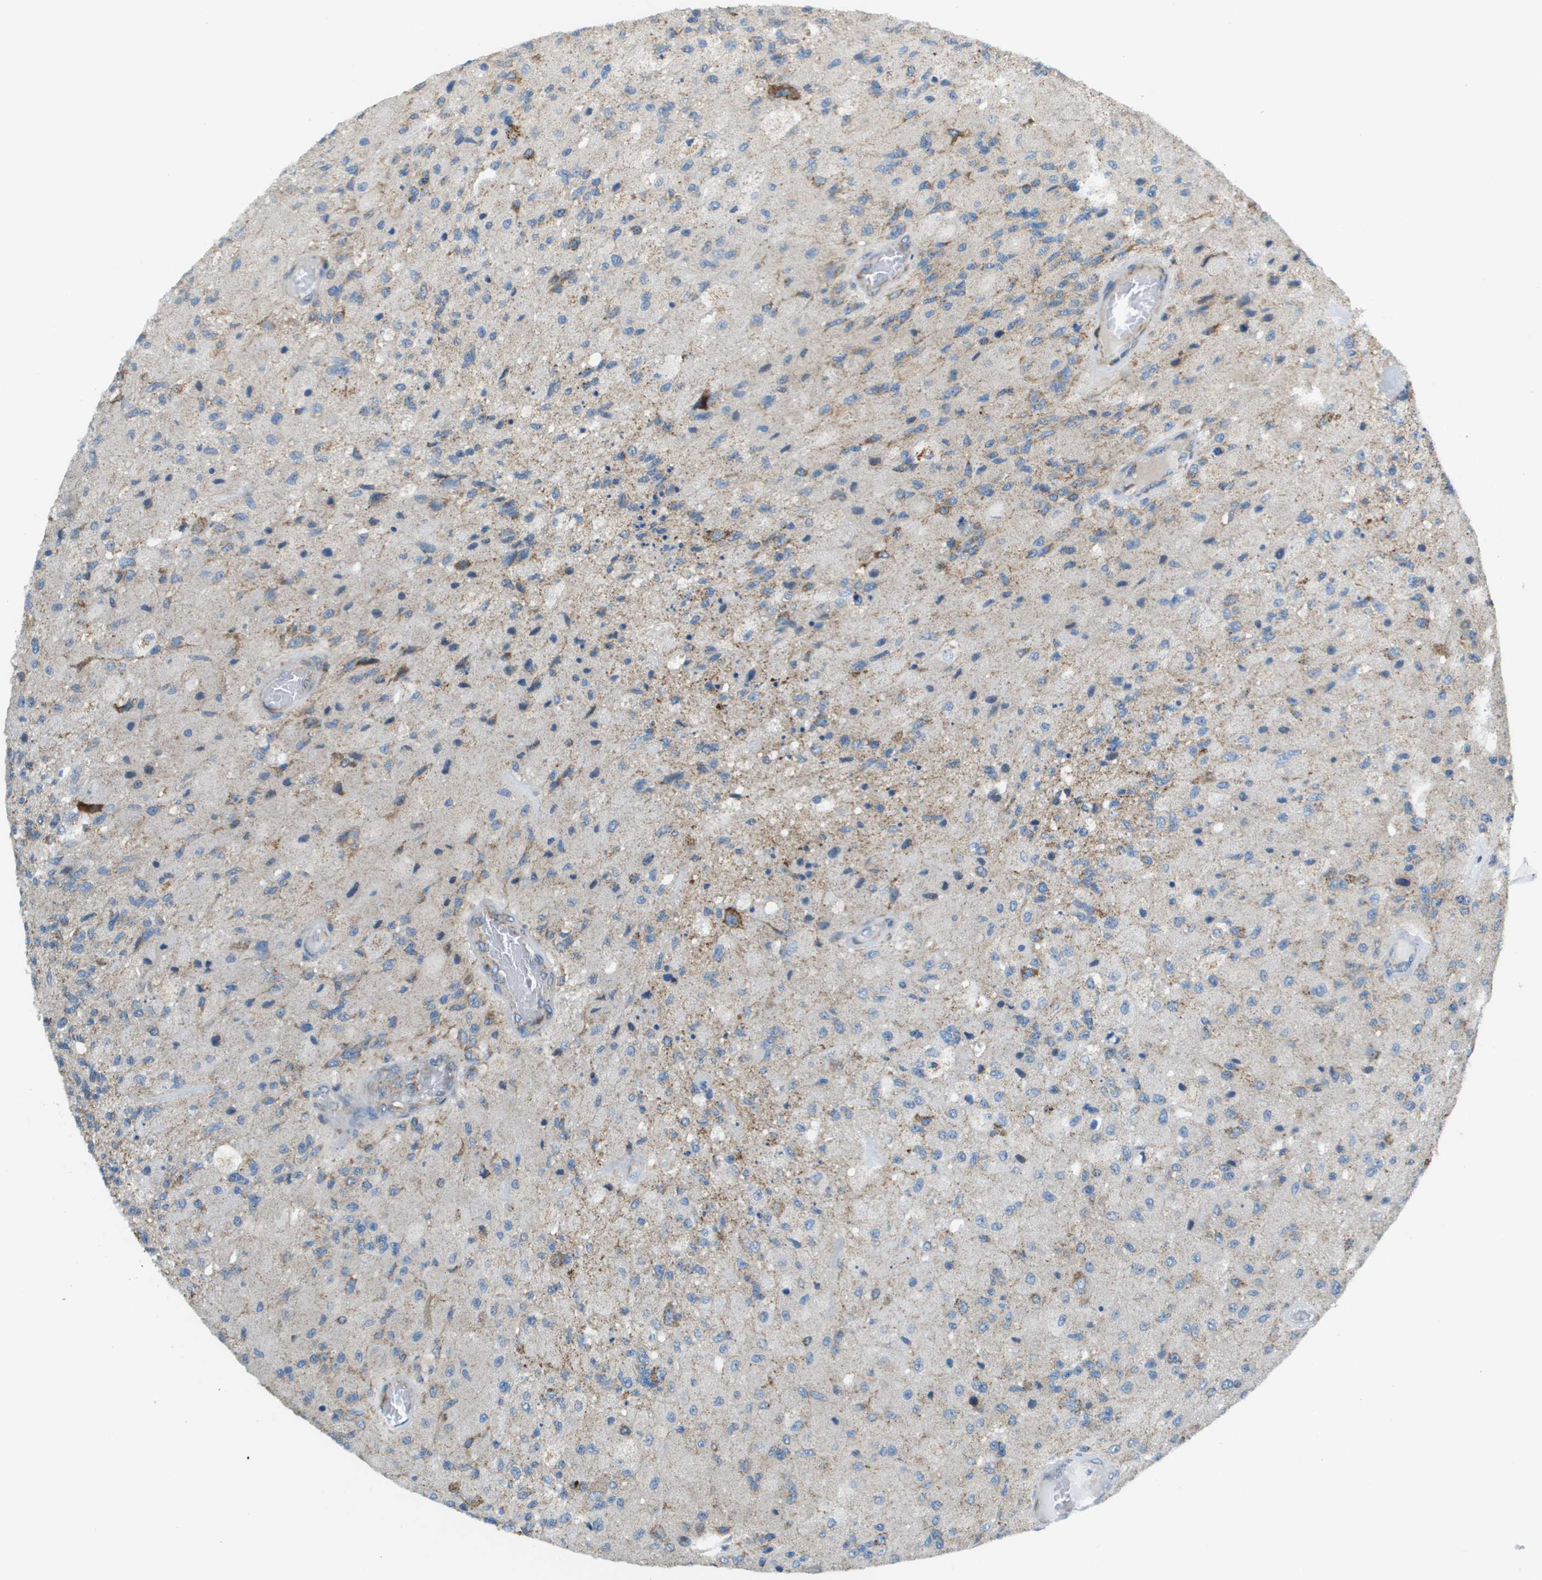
{"staining": {"intensity": "moderate", "quantity": "<25%", "location": "cytoplasmic/membranous"}, "tissue": "glioma", "cell_type": "Tumor cells", "image_type": "cancer", "snomed": [{"axis": "morphology", "description": "Normal tissue, NOS"}, {"axis": "morphology", "description": "Glioma, malignant, High grade"}, {"axis": "topography", "description": "Cerebral cortex"}], "caption": "Malignant glioma (high-grade) stained with IHC shows moderate cytoplasmic/membranous staining in approximately <25% of tumor cells.", "gene": "TAOK3", "patient": {"sex": "male", "age": 77}}